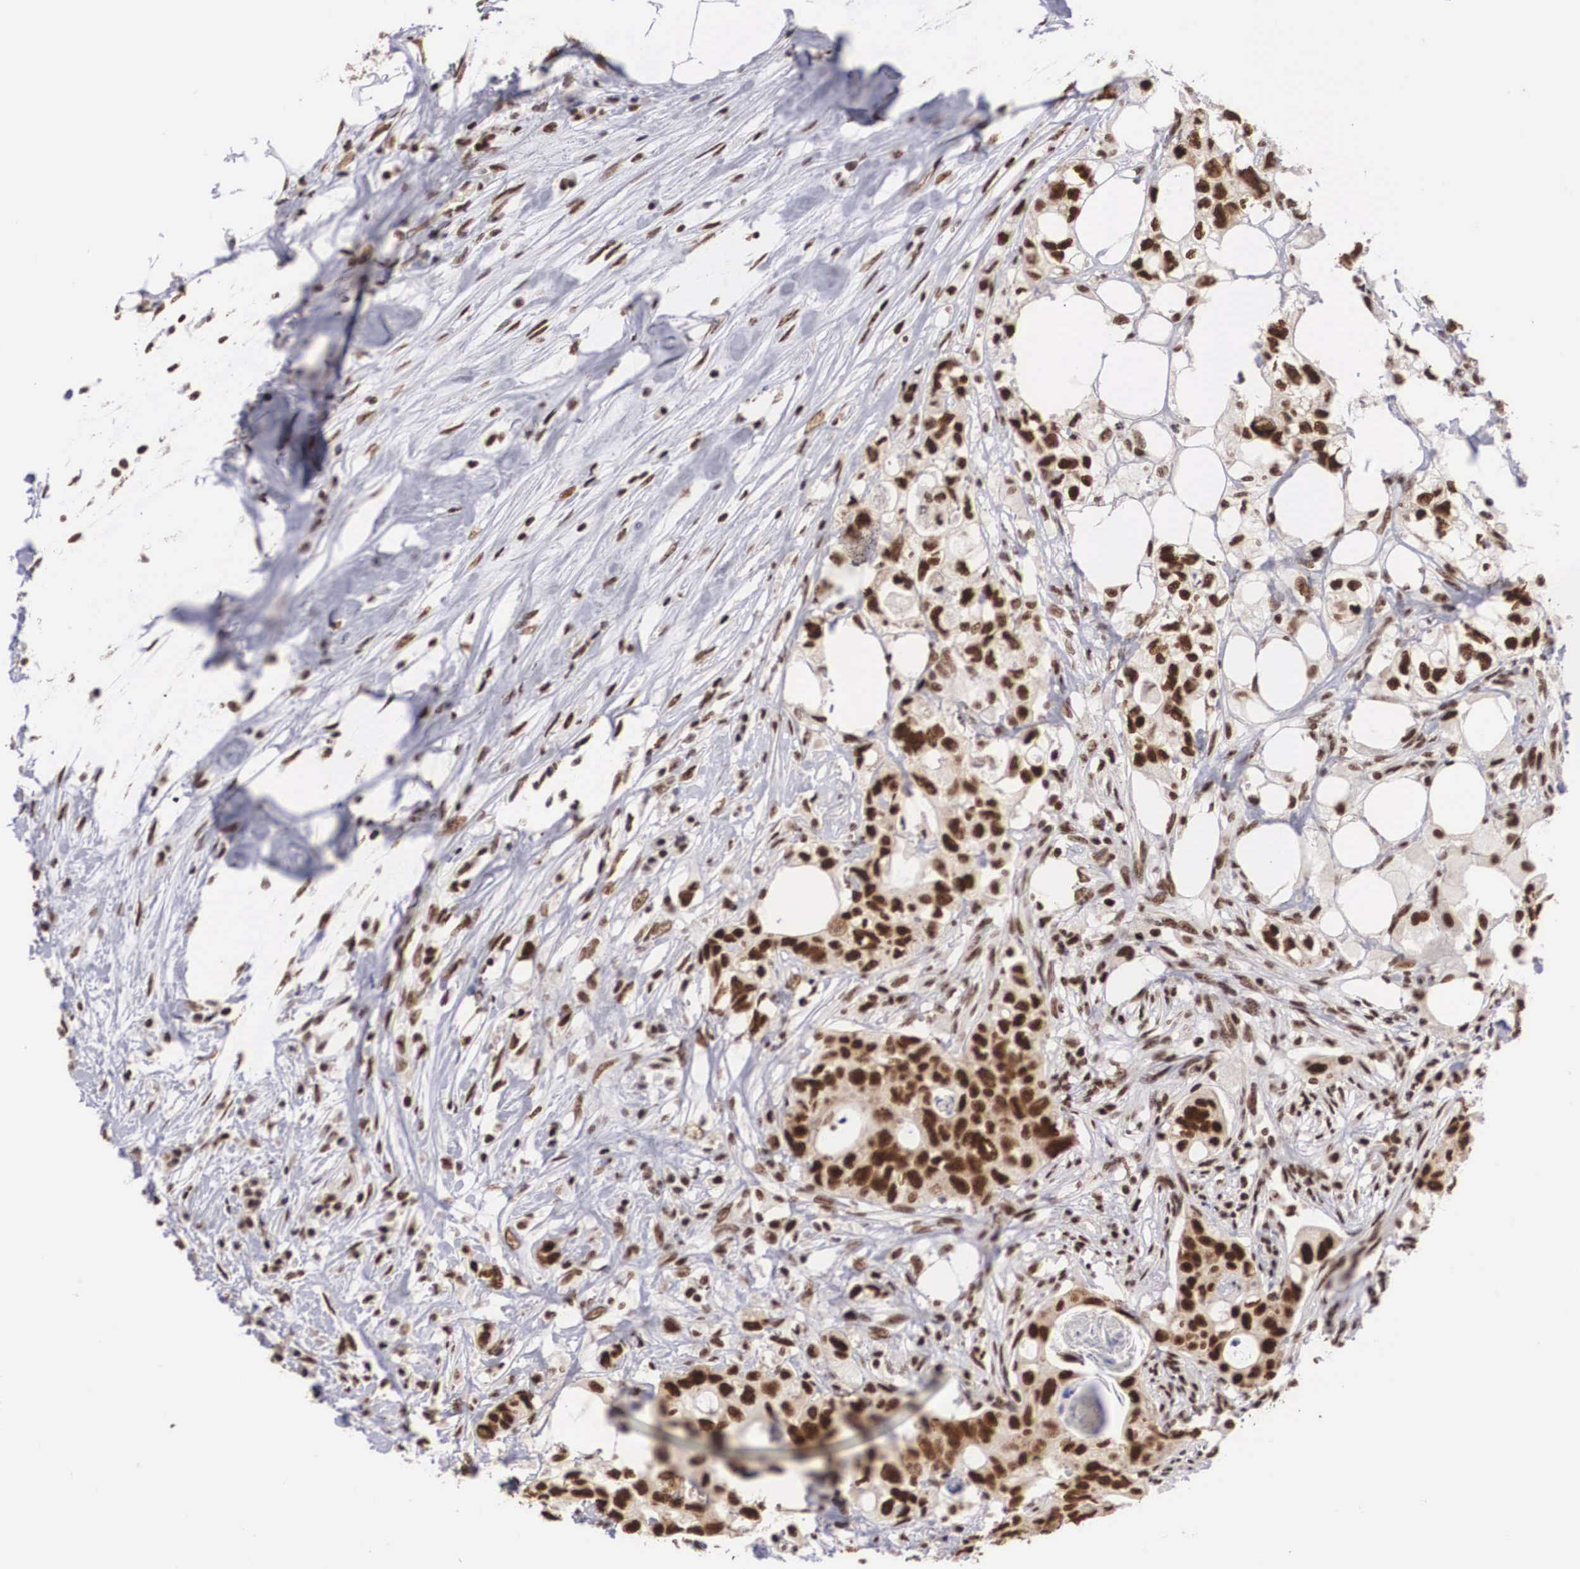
{"staining": {"intensity": "strong", "quantity": ">75%", "location": "nuclear"}, "tissue": "colorectal cancer", "cell_type": "Tumor cells", "image_type": "cancer", "snomed": [{"axis": "morphology", "description": "Adenocarcinoma, NOS"}, {"axis": "topography", "description": "Rectum"}], "caption": "Tumor cells reveal high levels of strong nuclear staining in approximately >75% of cells in human colorectal adenocarcinoma.", "gene": "HTATSF1", "patient": {"sex": "female", "age": 57}}